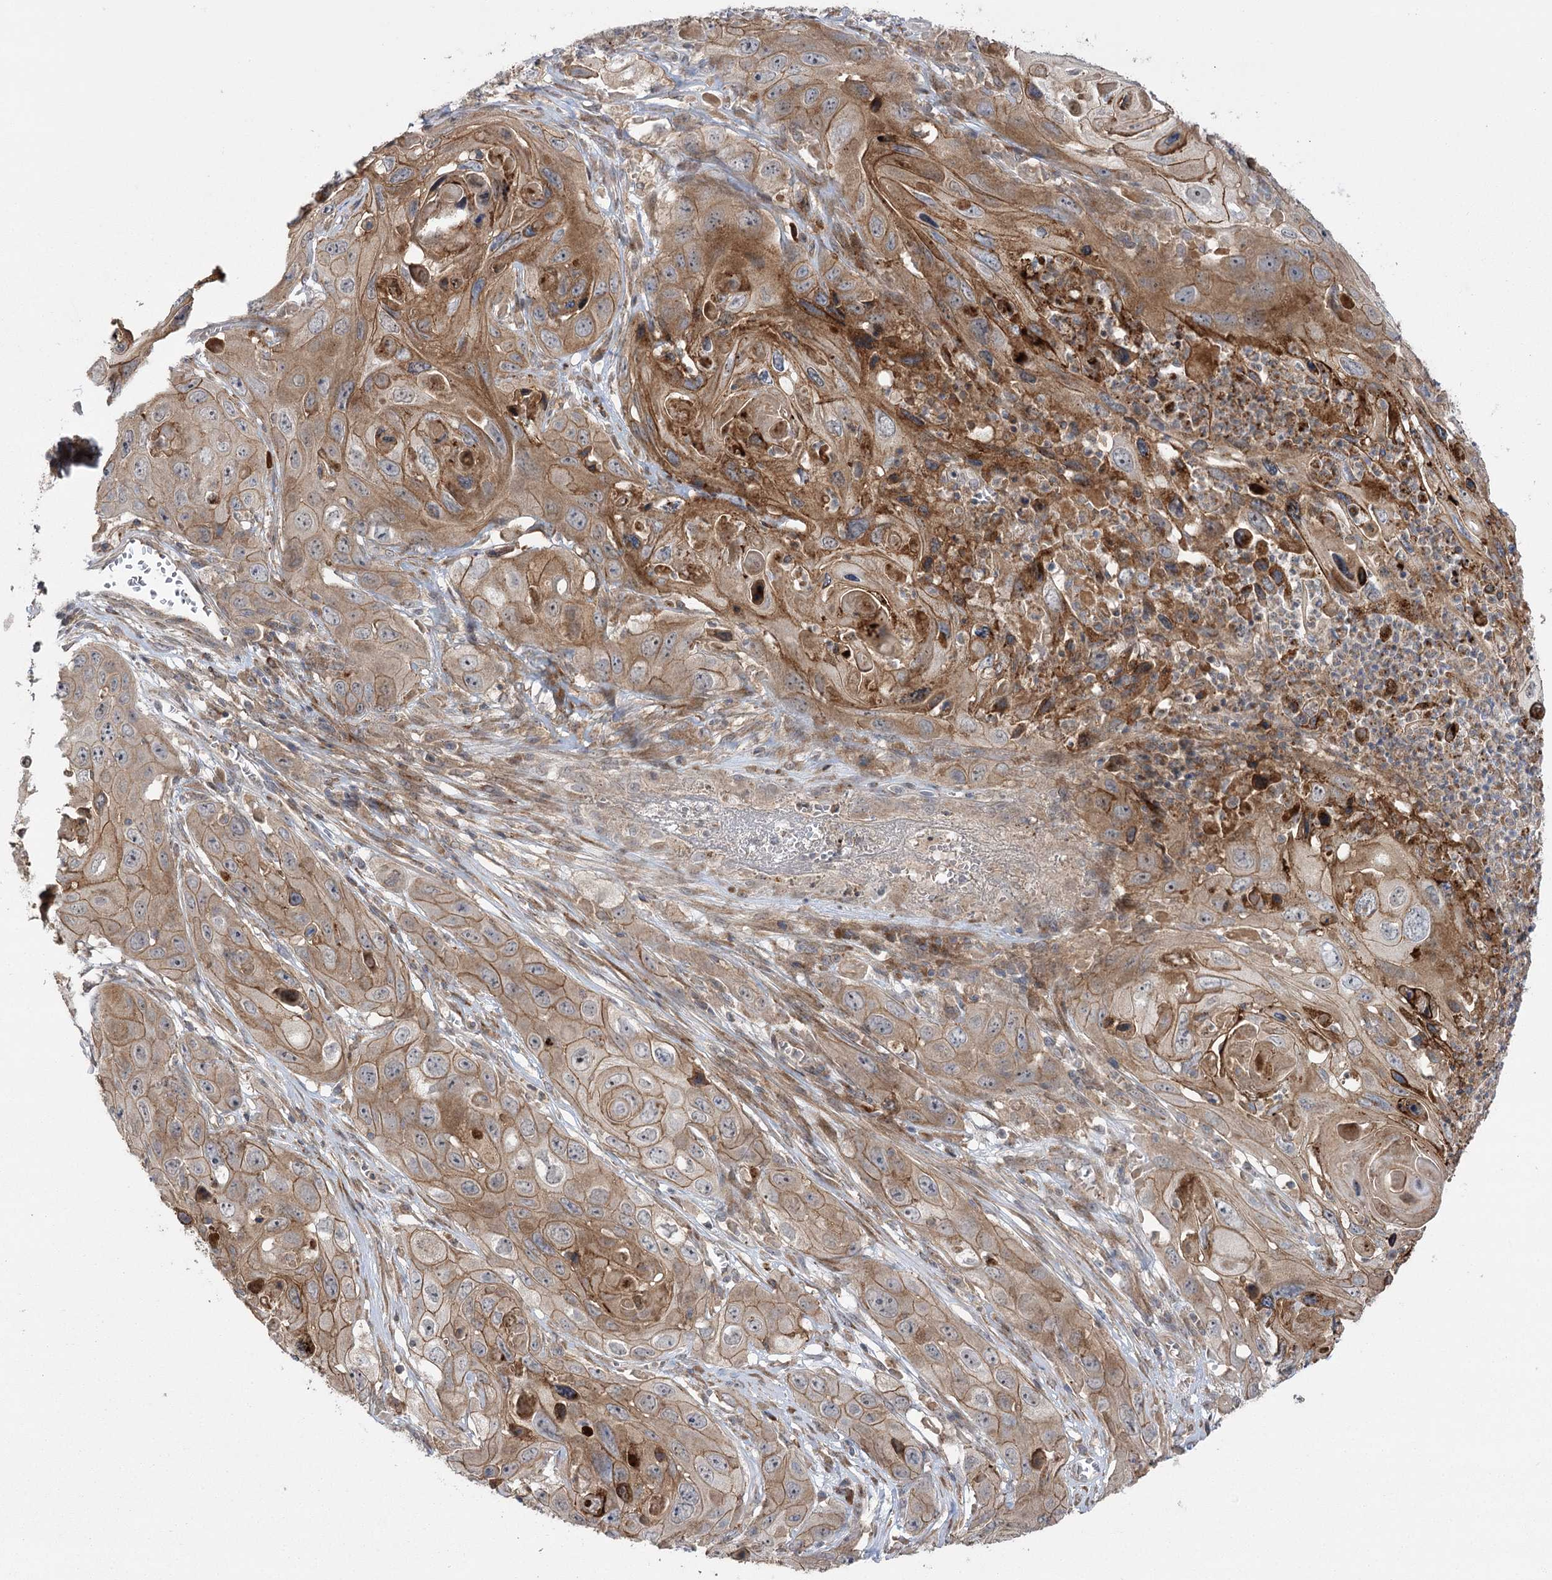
{"staining": {"intensity": "moderate", "quantity": ">75%", "location": "cytoplasmic/membranous"}, "tissue": "skin cancer", "cell_type": "Tumor cells", "image_type": "cancer", "snomed": [{"axis": "morphology", "description": "Squamous cell carcinoma, NOS"}, {"axis": "topography", "description": "Skin"}], "caption": "This is an image of immunohistochemistry (IHC) staining of skin cancer, which shows moderate positivity in the cytoplasmic/membranous of tumor cells.", "gene": "KCNN2", "patient": {"sex": "male", "age": 55}}